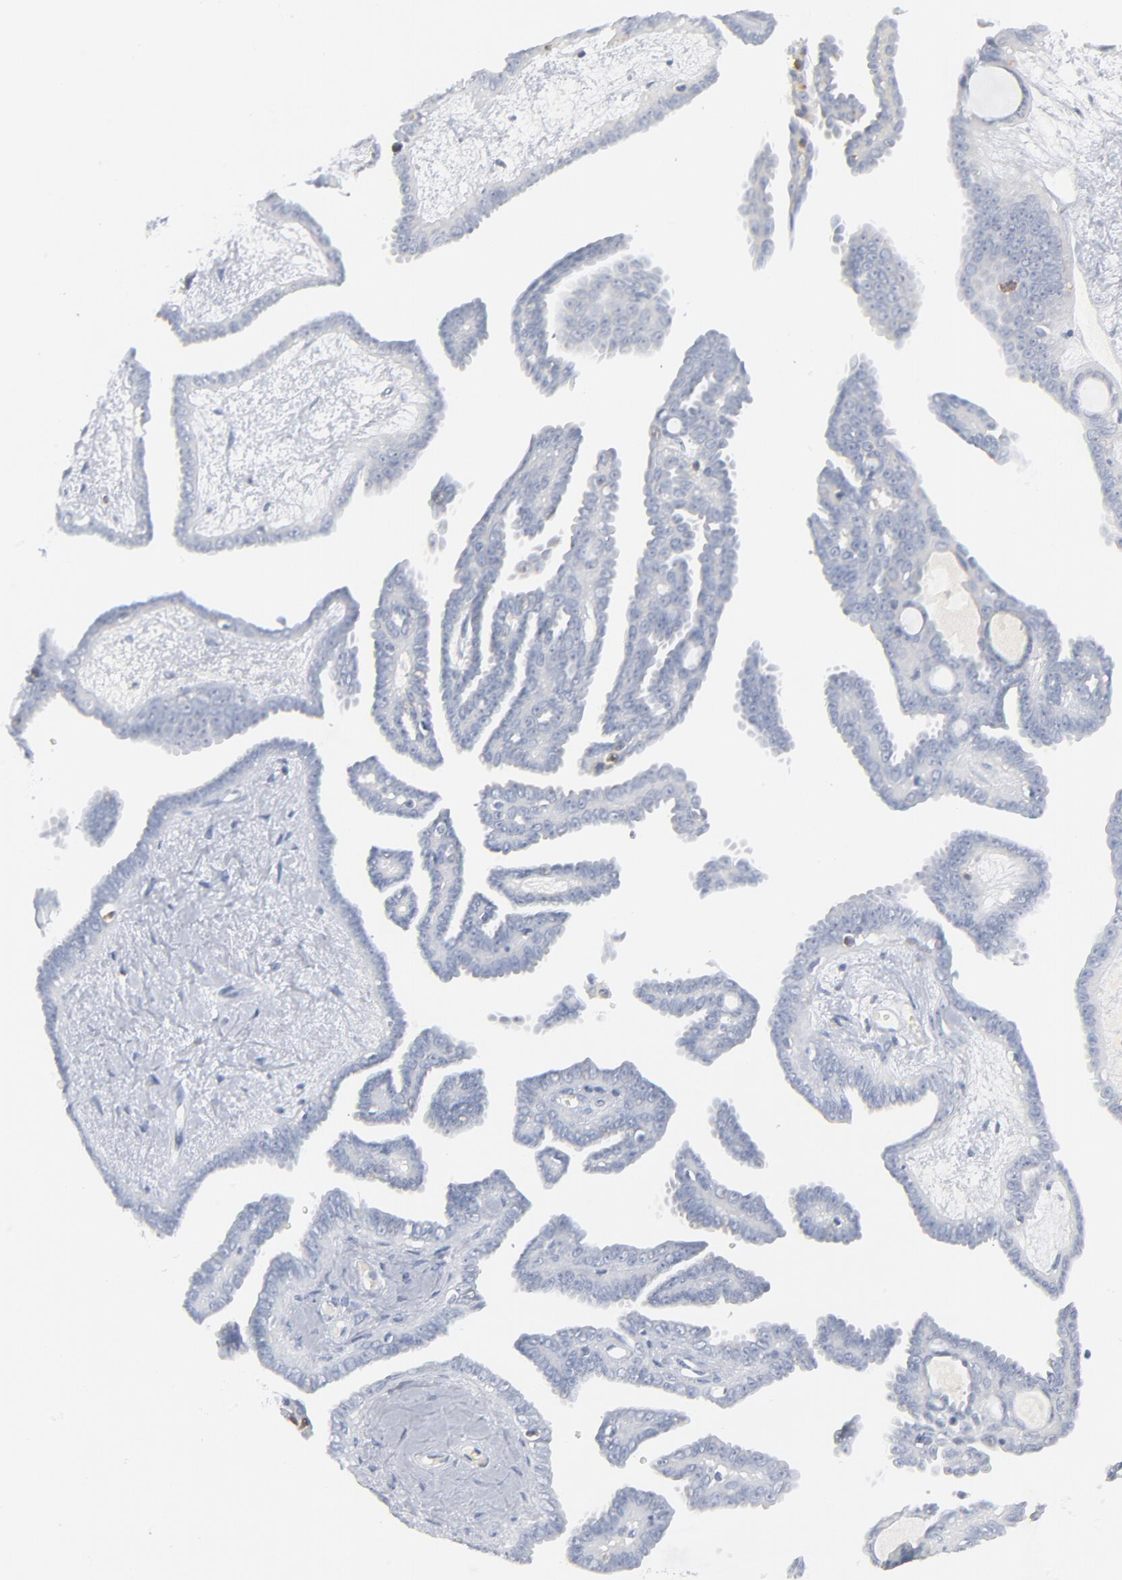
{"staining": {"intensity": "negative", "quantity": "none", "location": "none"}, "tissue": "ovarian cancer", "cell_type": "Tumor cells", "image_type": "cancer", "snomed": [{"axis": "morphology", "description": "Cystadenocarcinoma, serous, NOS"}, {"axis": "topography", "description": "Ovary"}], "caption": "Tumor cells are negative for protein expression in human ovarian cancer.", "gene": "PTK2B", "patient": {"sex": "female", "age": 71}}